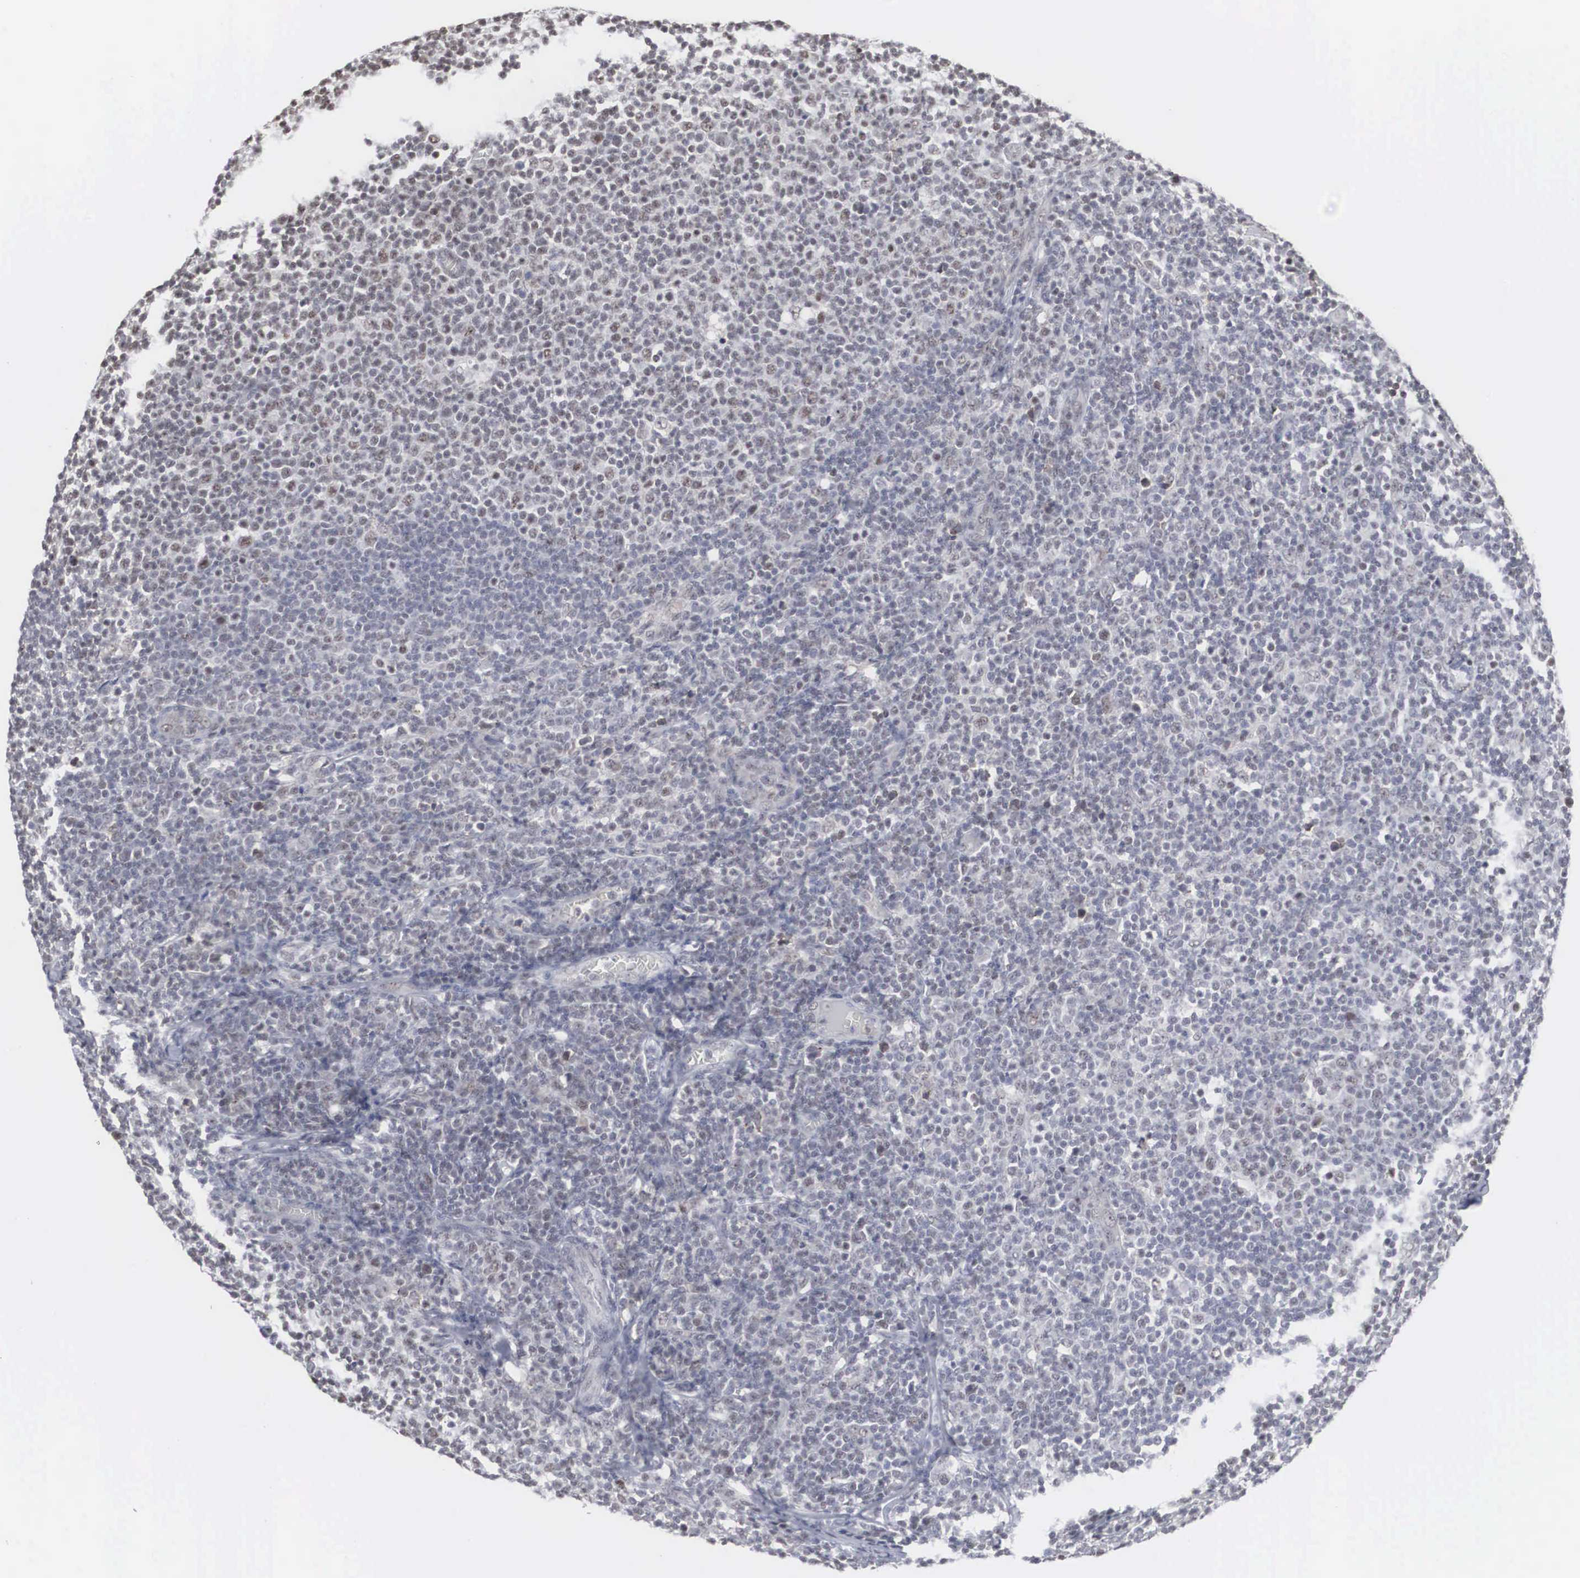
{"staining": {"intensity": "negative", "quantity": "none", "location": "none"}, "tissue": "lymphoma", "cell_type": "Tumor cells", "image_type": "cancer", "snomed": [{"axis": "morphology", "description": "Malignant lymphoma, non-Hodgkin's type, Low grade"}, {"axis": "topography", "description": "Lymph node"}], "caption": "Tumor cells are negative for brown protein staining in lymphoma.", "gene": "AUTS2", "patient": {"sex": "male", "age": 74}}